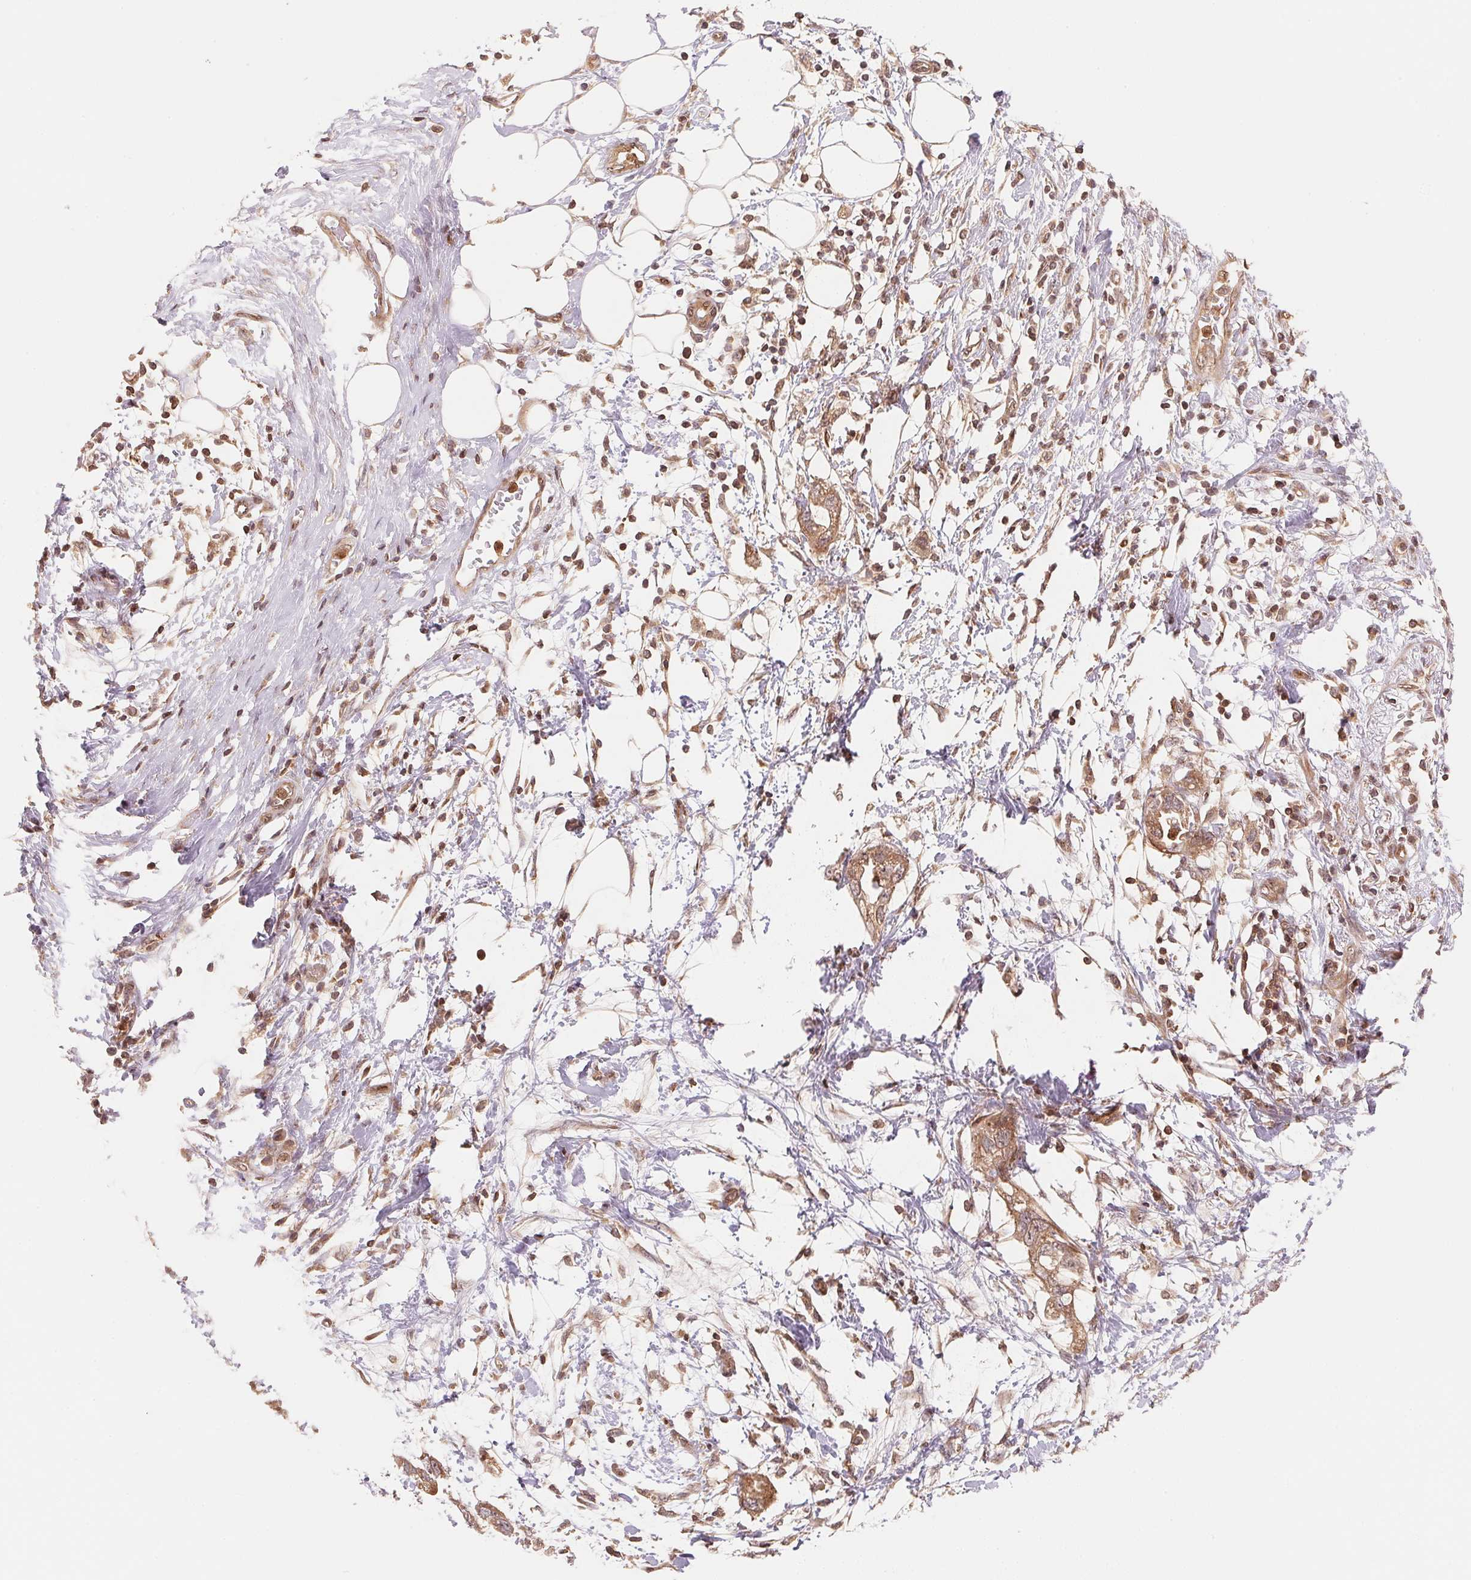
{"staining": {"intensity": "moderate", "quantity": ">75%", "location": "cytoplasmic/membranous"}, "tissue": "pancreatic cancer", "cell_type": "Tumor cells", "image_type": "cancer", "snomed": [{"axis": "morphology", "description": "Adenocarcinoma, NOS"}, {"axis": "topography", "description": "Pancreas"}], "caption": "Protein analysis of adenocarcinoma (pancreatic) tissue shows moderate cytoplasmic/membranous expression in about >75% of tumor cells.", "gene": "CCDC102B", "patient": {"sex": "female", "age": 72}}